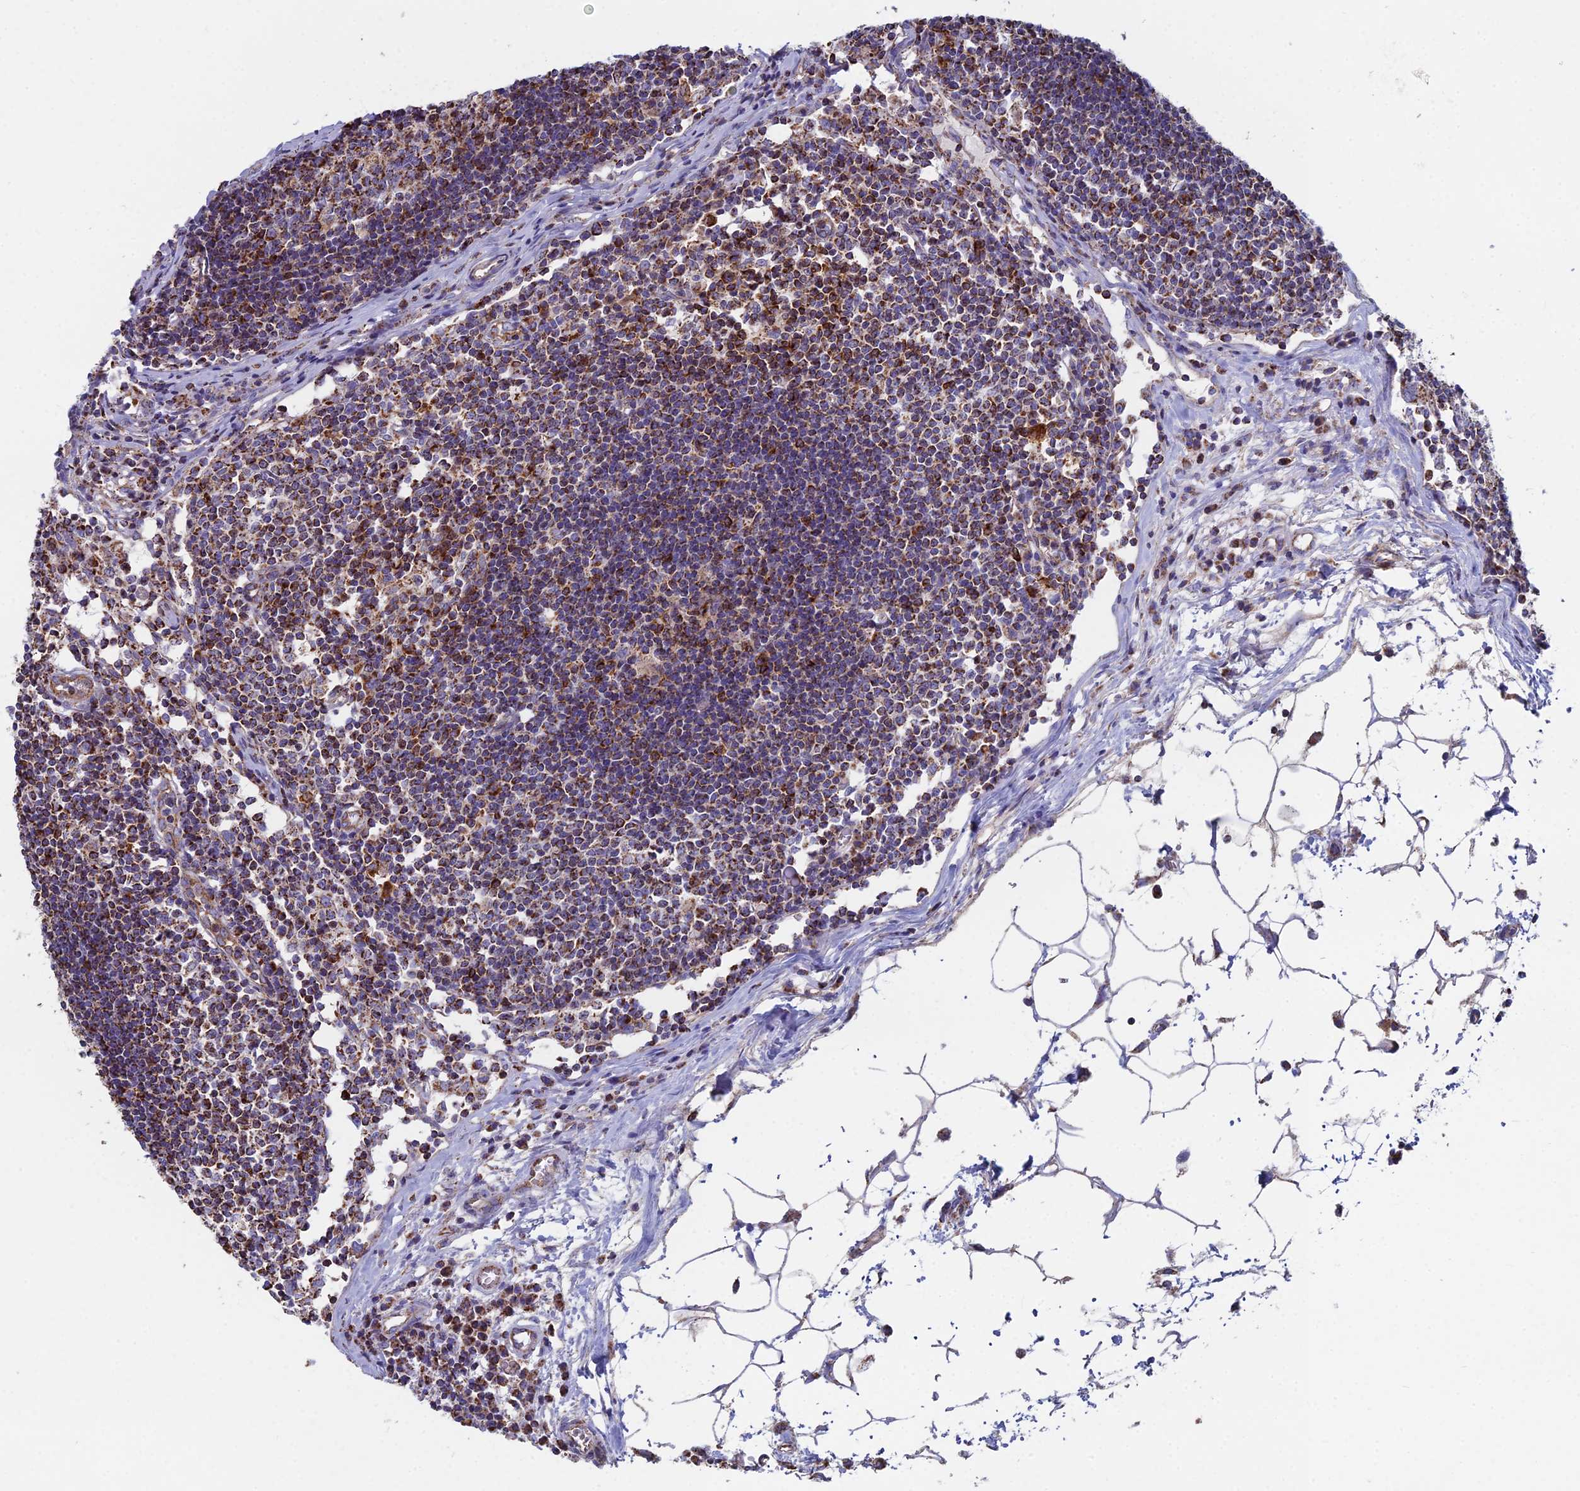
{"staining": {"intensity": "strong", "quantity": "25%-75%", "location": "cytoplasmic/membranous"}, "tissue": "lymph node", "cell_type": "Germinal center cells", "image_type": "normal", "snomed": [{"axis": "morphology", "description": "Normal tissue, NOS"}, {"axis": "topography", "description": "Lymph node"}], "caption": "A high amount of strong cytoplasmic/membranous staining is present in approximately 25%-75% of germinal center cells in unremarkable lymph node. (Brightfield microscopy of DAB IHC at high magnification).", "gene": "SPOCK2", "patient": {"sex": "female", "age": 55}}